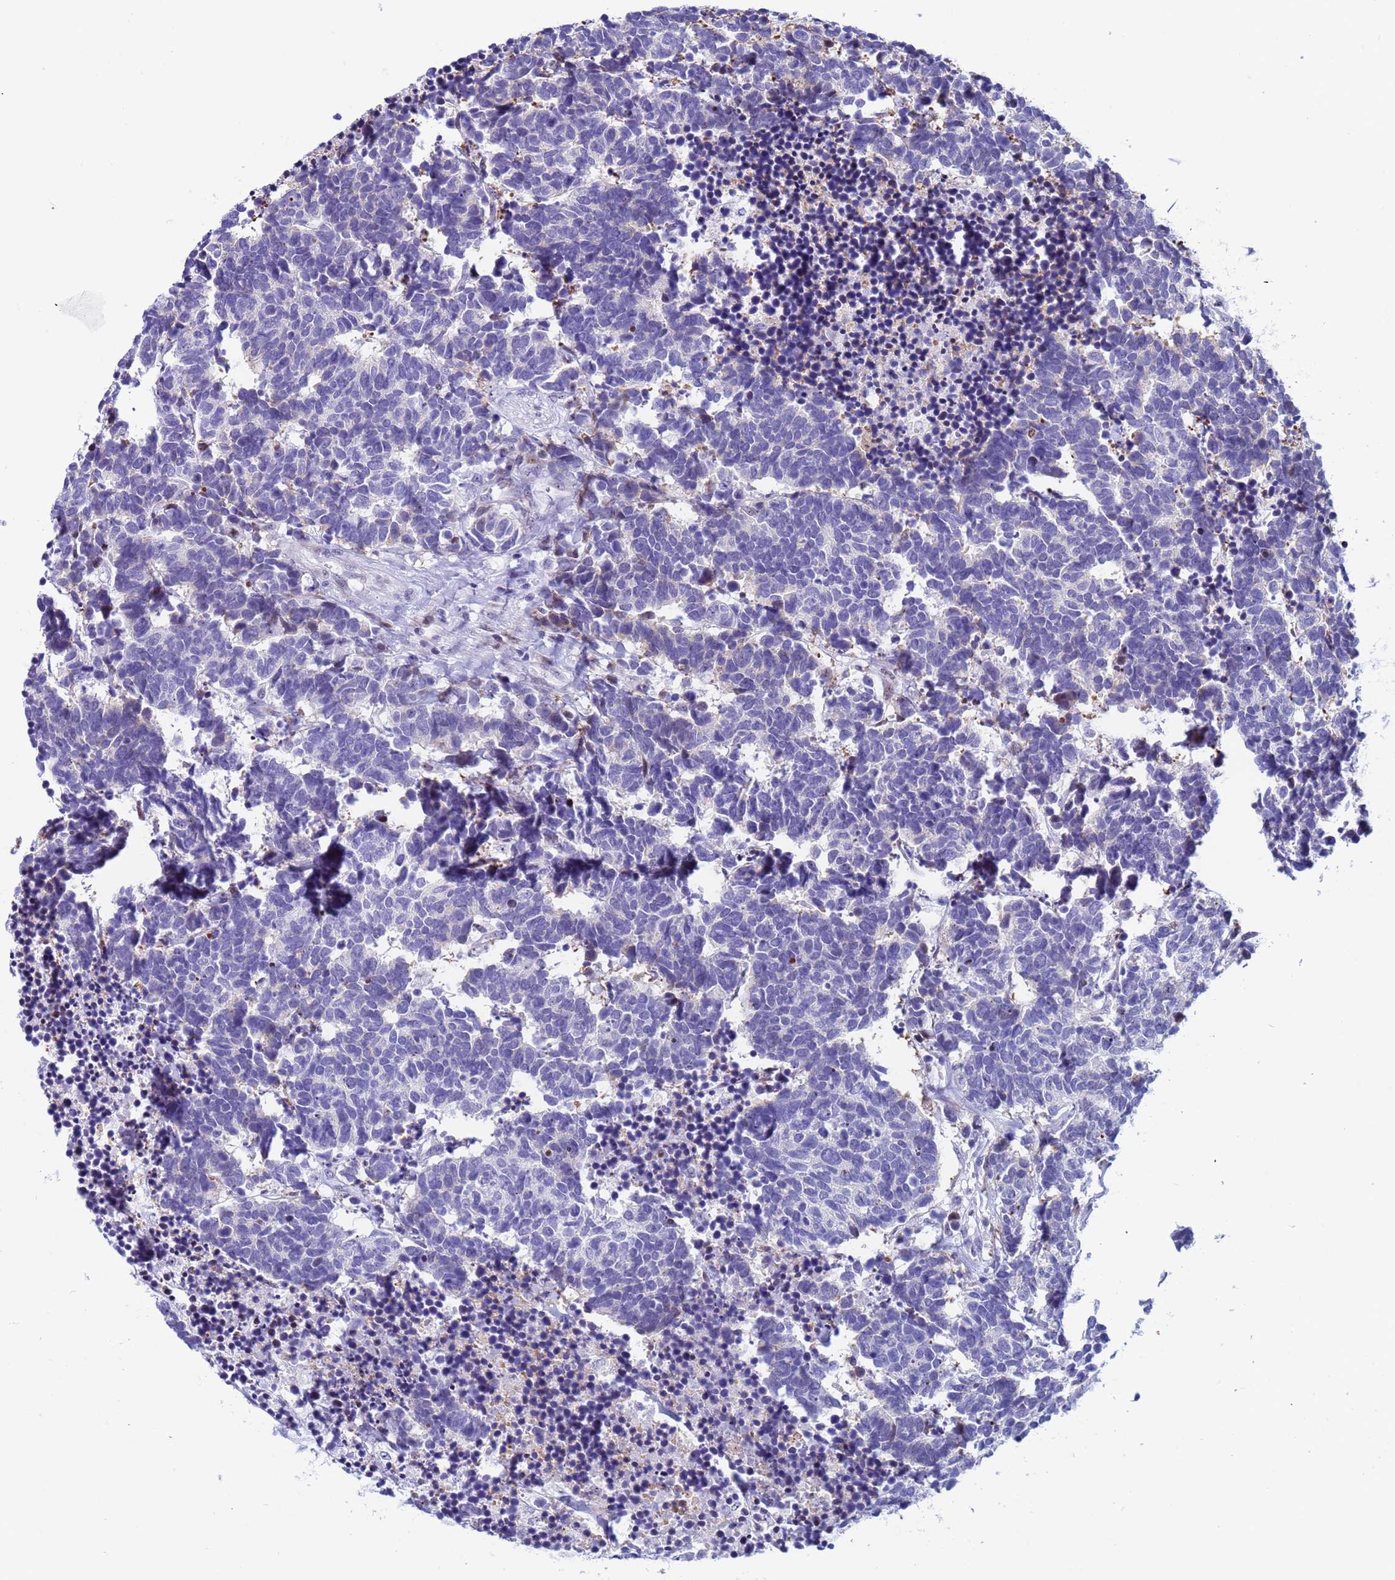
{"staining": {"intensity": "weak", "quantity": "<25%", "location": "cytoplasmic/membranous"}, "tissue": "carcinoid", "cell_type": "Tumor cells", "image_type": "cancer", "snomed": [{"axis": "morphology", "description": "Carcinoma, NOS"}, {"axis": "morphology", "description": "Carcinoid, malignant, NOS"}, {"axis": "topography", "description": "Urinary bladder"}], "caption": "This photomicrograph is of carcinoid (malignant) stained with immunohistochemistry to label a protein in brown with the nuclei are counter-stained blue. There is no expression in tumor cells. Brightfield microscopy of immunohistochemistry stained with DAB (brown) and hematoxylin (blue), captured at high magnification.", "gene": "POP5", "patient": {"sex": "male", "age": 57}}